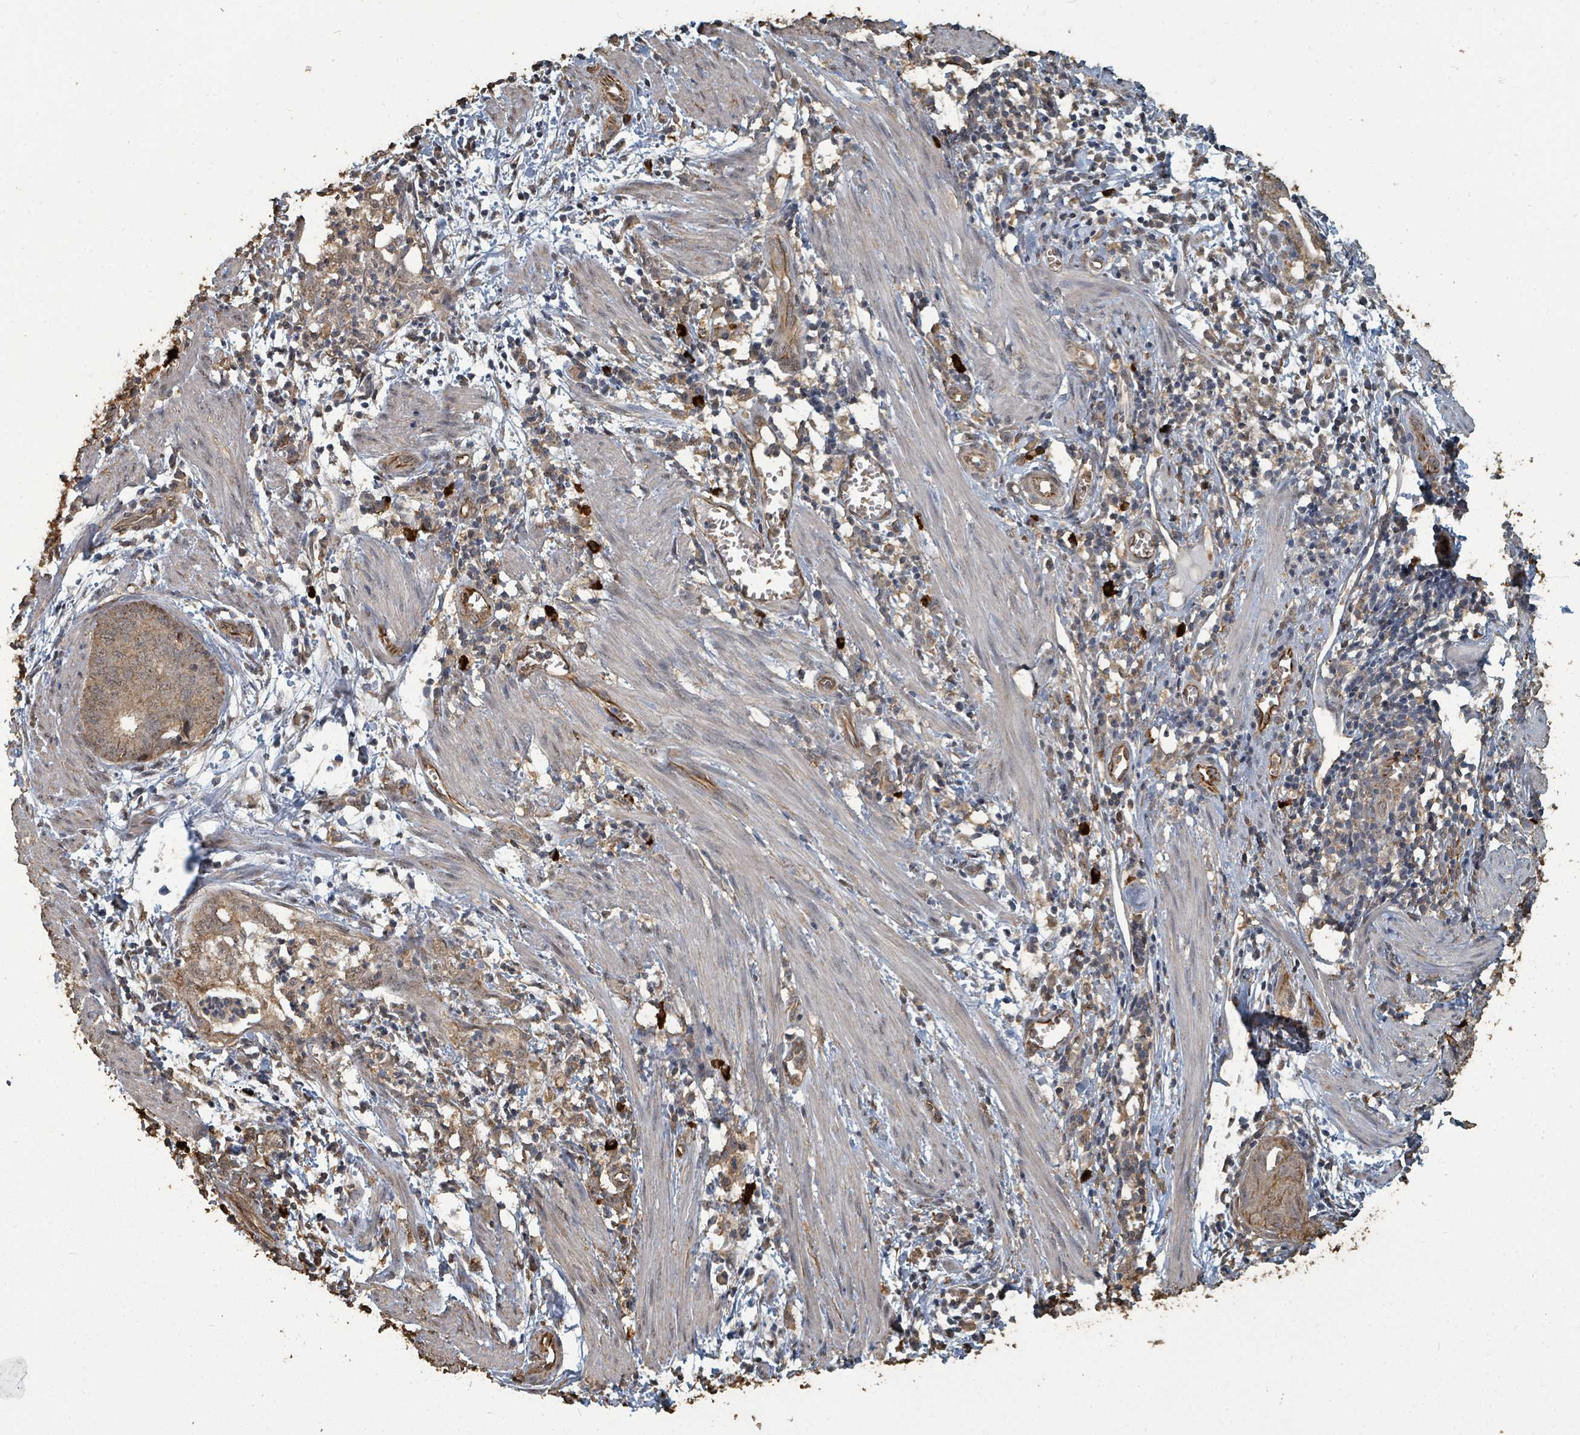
{"staining": {"intensity": "weak", "quantity": ">75%", "location": "cytoplasmic/membranous"}, "tissue": "endometrial cancer", "cell_type": "Tumor cells", "image_type": "cancer", "snomed": [{"axis": "morphology", "description": "Adenocarcinoma, NOS"}, {"axis": "topography", "description": "Endometrium"}], "caption": "Endometrial adenocarcinoma stained for a protein shows weak cytoplasmic/membranous positivity in tumor cells. (DAB (3,3'-diaminobenzidine) IHC, brown staining for protein, blue staining for nuclei).", "gene": "C6orf52", "patient": {"sex": "female", "age": 68}}